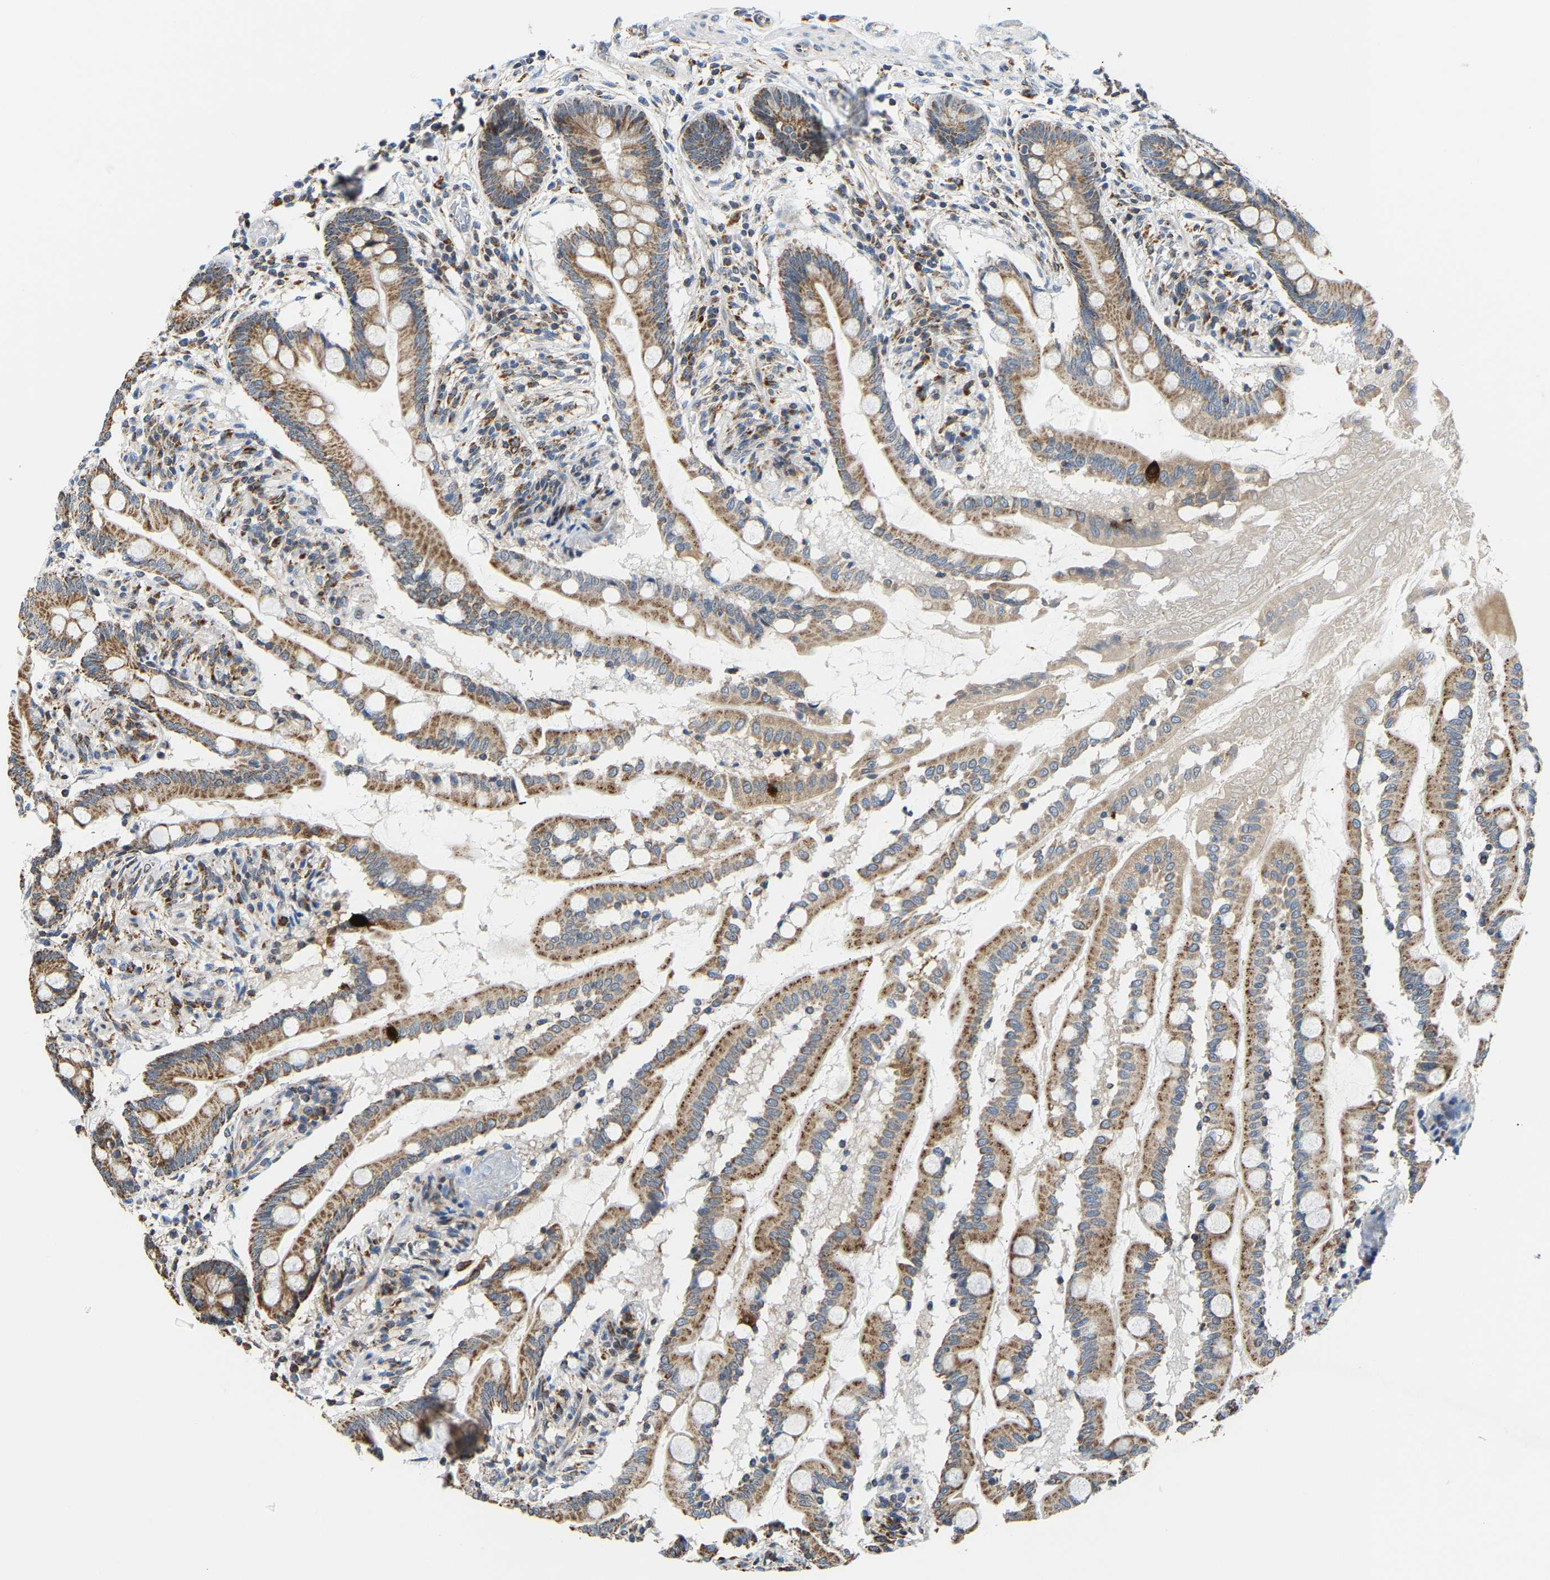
{"staining": {"intensity": "moderate", "quantity": ">75%", "location": "cytoplasmic/membranous"}, "tissue": "small intestine", "cell_type": "Glandular cells", "image_type": "normal", "snomed": [{"axis": "morphology", "description": "Normal tissue, NOS"}, {"axis": "topography", "description": "Small intestine"}], "caption": "The photomicrograph demonstrates staining of normal small intestine, revealing moderate cytoplasmic/membranous protein expression (brown color) within glandular cells.", "gene": "GIMAP7", "patient": {"sex": "female", "age": 56}}